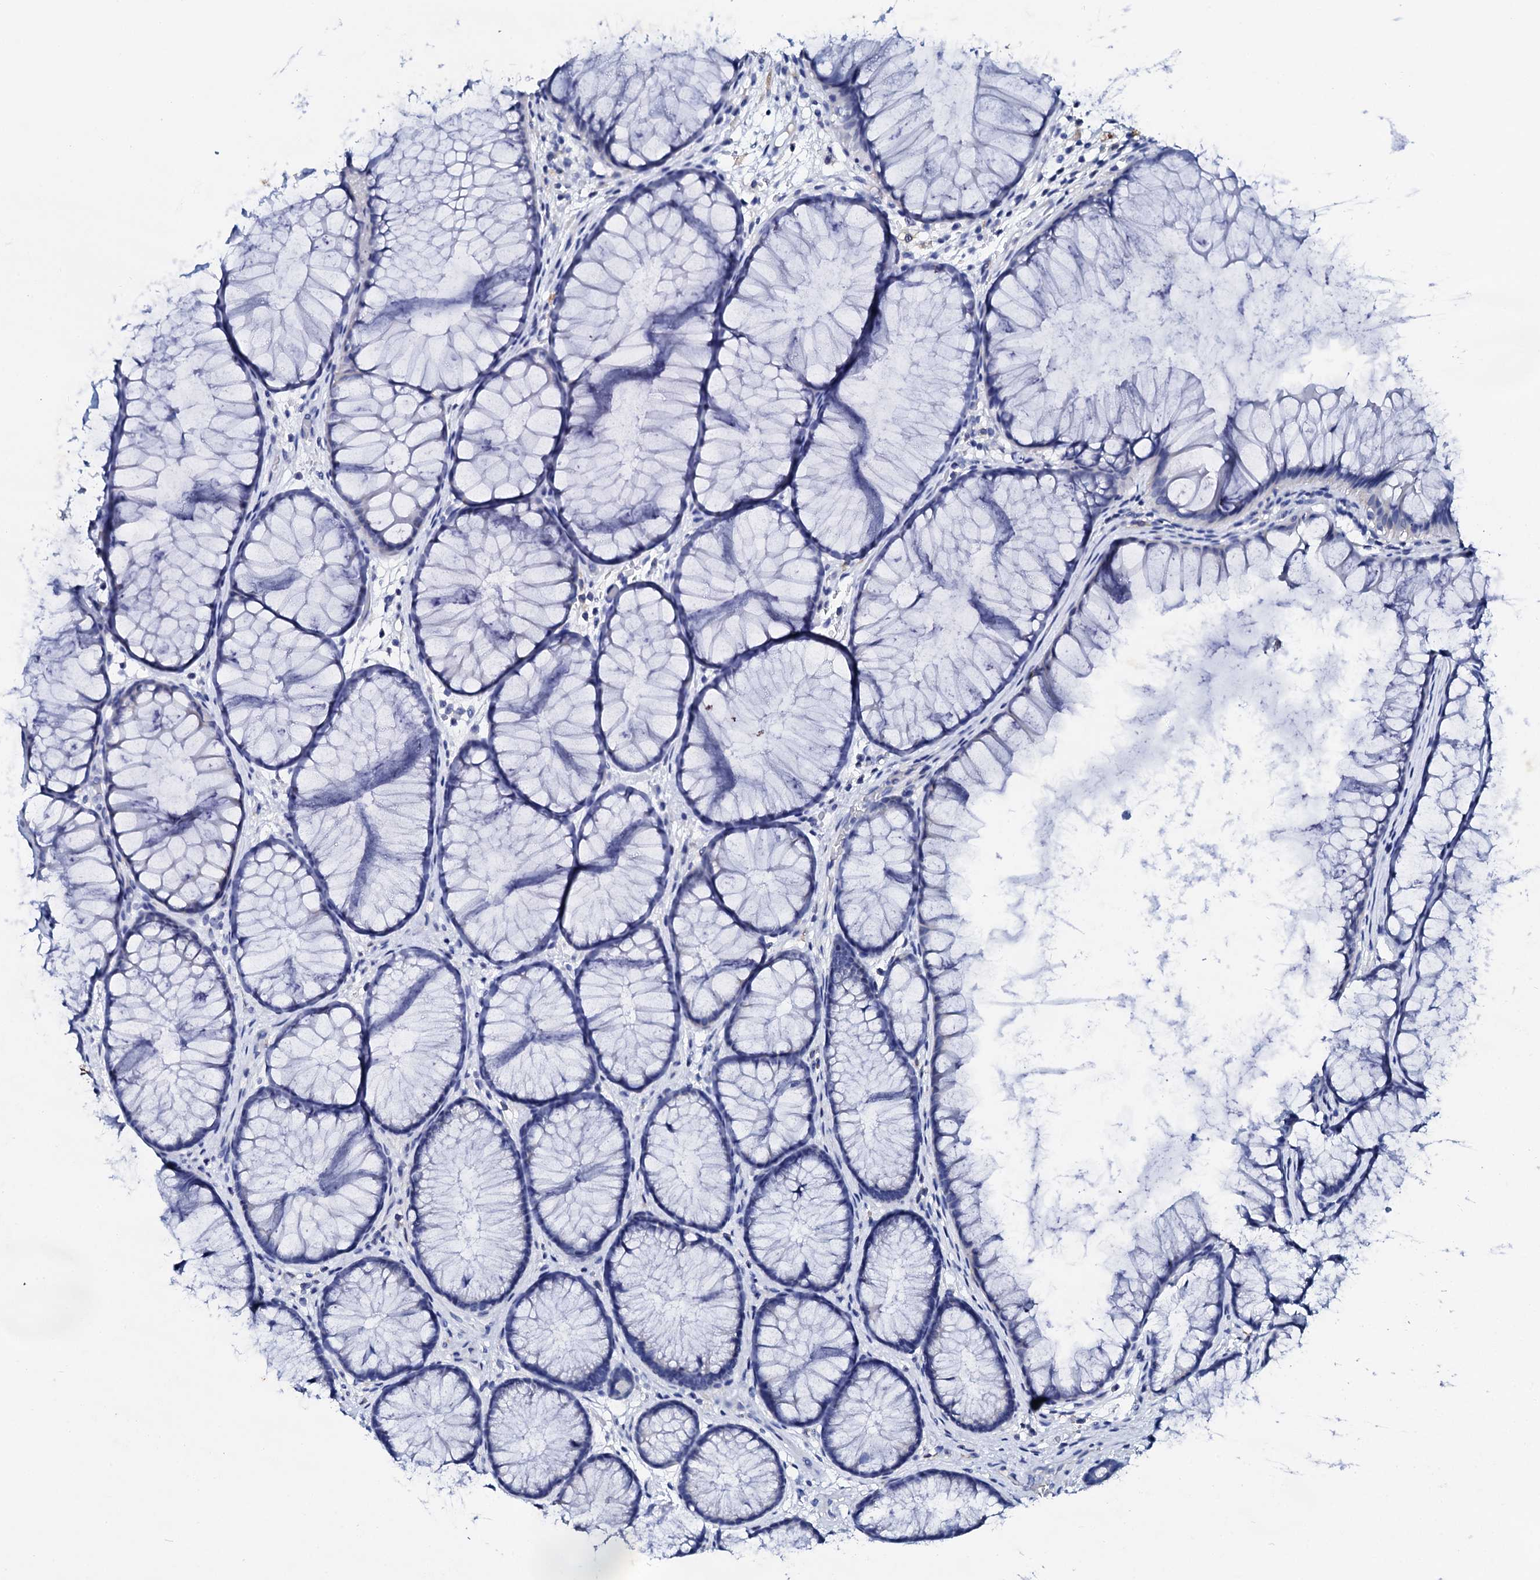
{"staining": {"intensity": "negative", "quantity": "none", "location": "none"}, "tissue": "colon", "cell_type": "Endothelial cells", "image_type": "normal", "snomed": [{"axis": "morphology", "description": "Normal tissue, NOS"}, {"axis": "topography", "description": "Colon"}], "caption": "The immunohistochemistry photomicrograph has no significant staining in endothelial cells of colon. (DAB (3,3'-diaminobenzidine) immunohistochemistry (IHC), high magnification).", "gene": "GLB1L3", "patient": {"sex": "female", "age": 82}}